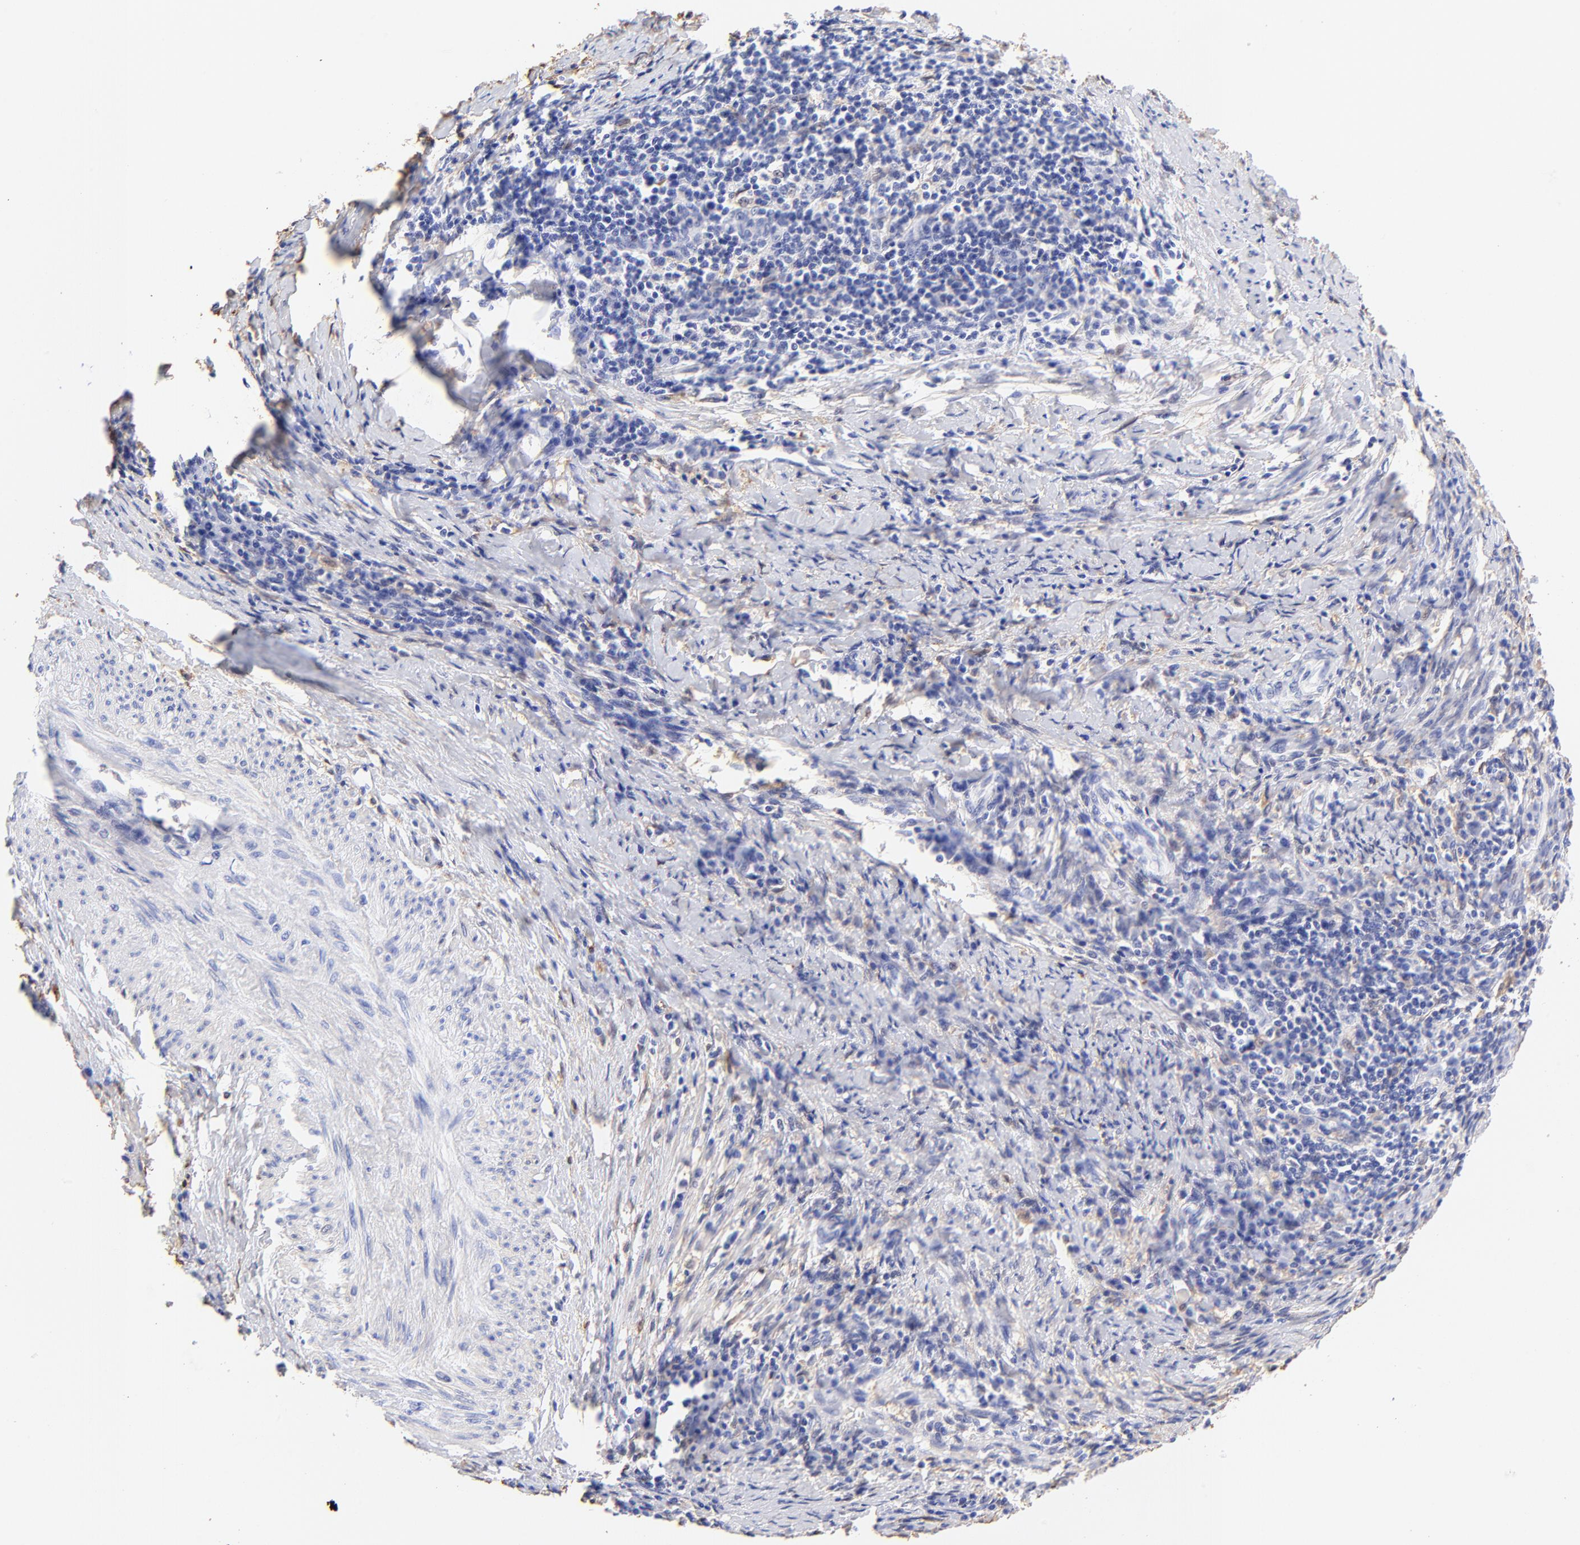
{"staining": {"intensity": "negative", "quantity": "none", "location": "none"}, "tissue": "cervical cancer", "cell_type": "Tumor cells", "image_type": "cancer", "snomed": [{"axis": "morphology", "description": "Squamous cell carcinoma, NOS"}, {"axis": "topography", "description": "Cervix"}], "caption": "Tumor cells show no significant staining in cervical cancer (squamous cell carcinoma).", "gene": "ALDH1A1", "patient": {"sex": "female", "age": 54}}